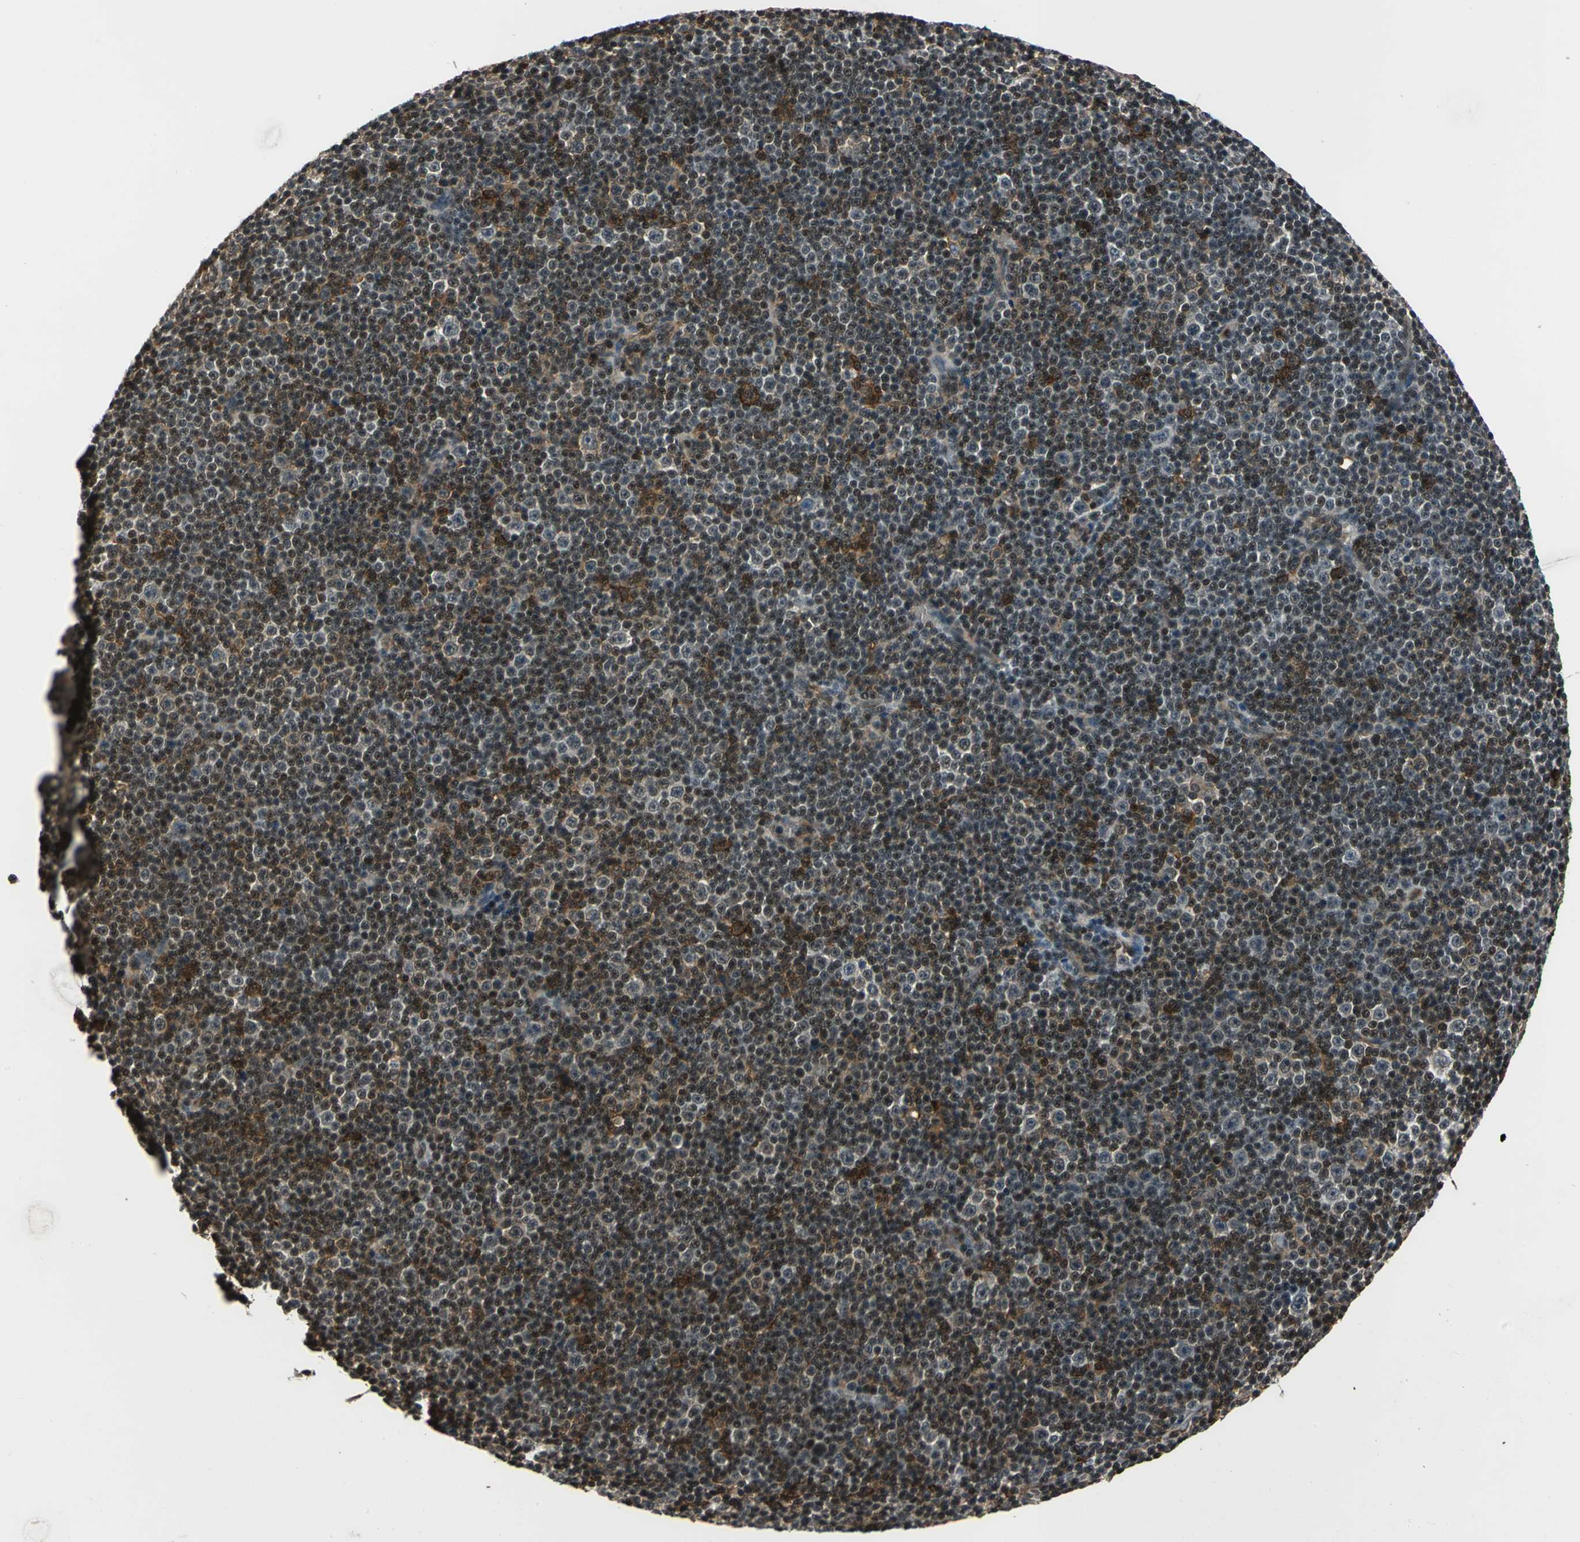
{"staining": {"intensity": "strong", "quantity": "25%-75%", "location": "cytoplasmic/membranous,nuclear"}, "tissue": "lymphoma", "cell_type": "Tumor cells", "image_type": "cancer", "snomed": [{"axis": "morphology", "description": "Malignant lymphoma, non-Hodgkin's type, Low grade"}, {"axis": "topography", "description": "Lymph node"}], "caption": "DAB immunohistochemical staining of lymphoma exhibits strong cytoplasmic/membranous and nuclear protein staining in about 25%-75% of tumor cells. The staining was performed using DAB (3,3'-diaminobenzidine) to visualize the protein expression in brown, while the nuclei were stained in blue with hematoxylin (Magnification: 20x).", "gene": "NR2C2", "patient": {"sex": "female", "age": 67}}